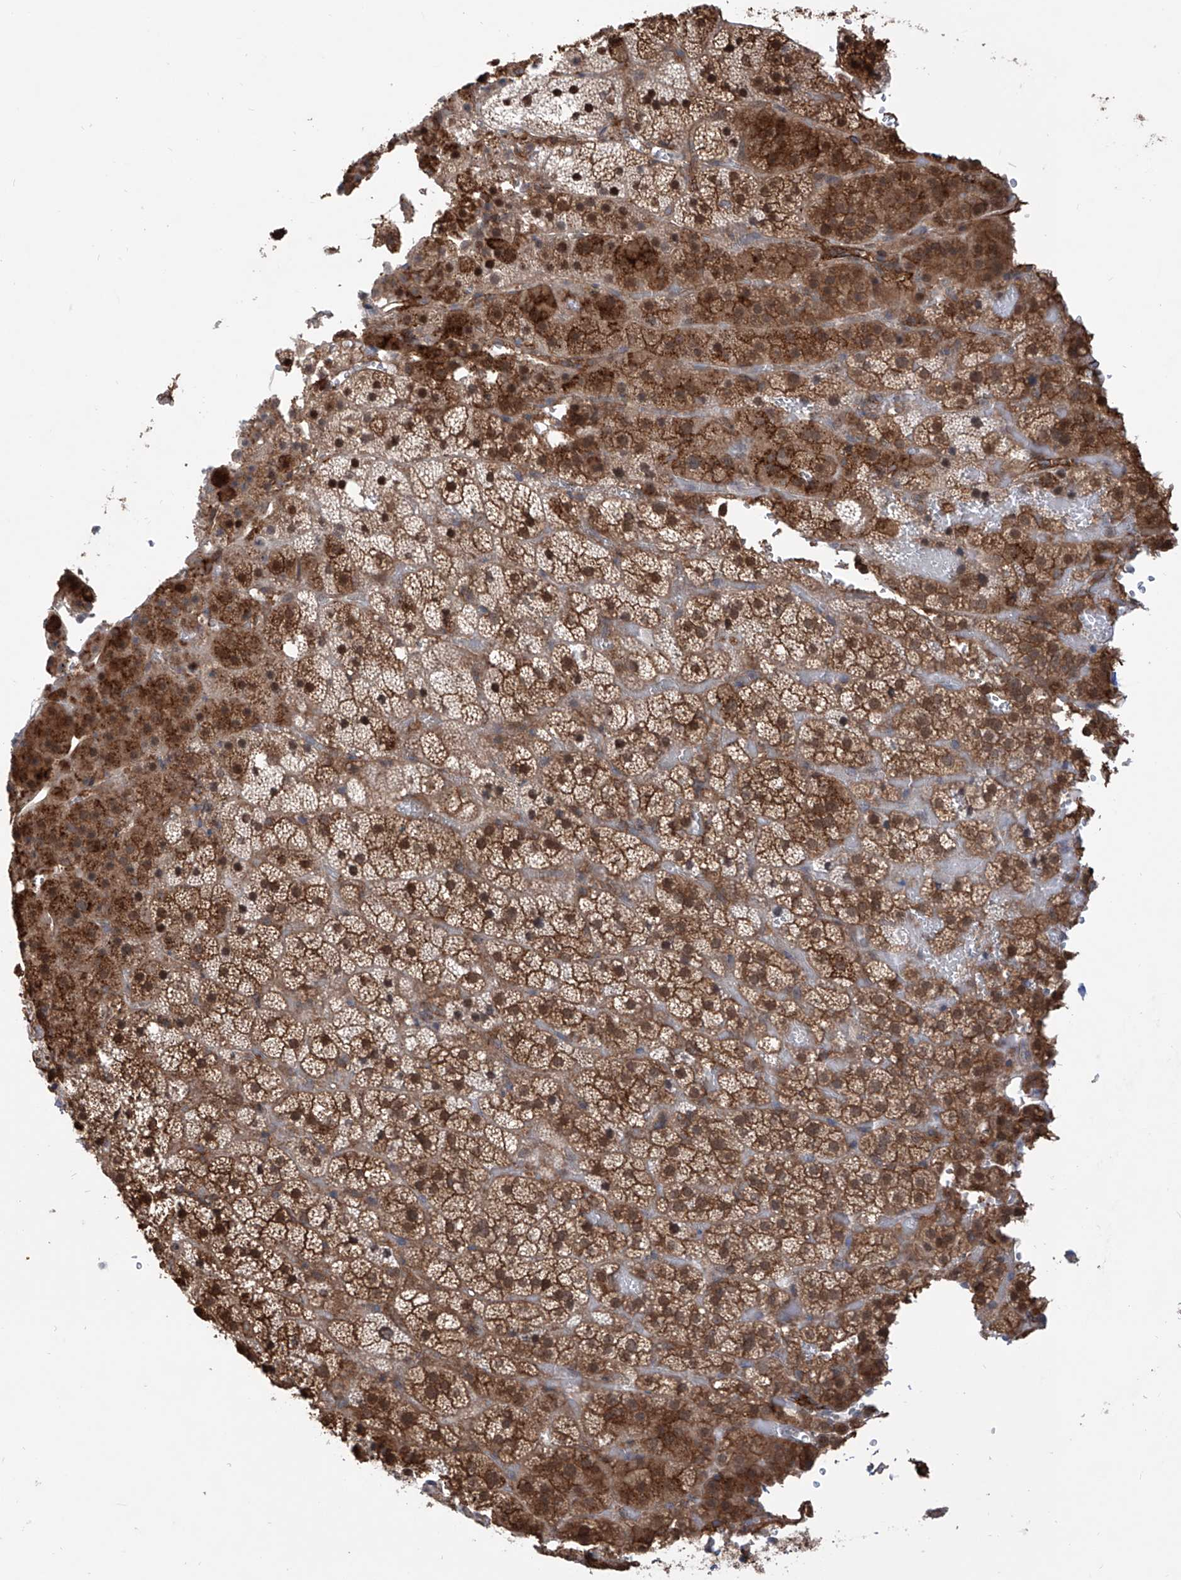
{"staining": {"intensity": "moderate", "quantity": ">75%", "location": "cytoplasmic/membranous,nuclear"}, "tissue": "adrenal gland", "cell_type": "Glandular cells", "image_type": "normal", "snomed": [{"axis": "morphology", "description": "Normal tissue, NOS"}, {"axis": "topography", "description": "Adrenal gland"}], "caption": "A micrograph of human adrenal gland stained for a protein demonstrates moderate cytoplasmic/membranous,nuclear brown staining in glandular cells. (IHC, brightfield microscopy, high magnification).", "gene": "HOXC8", "patient": {"sex": "female", "age": 59}}